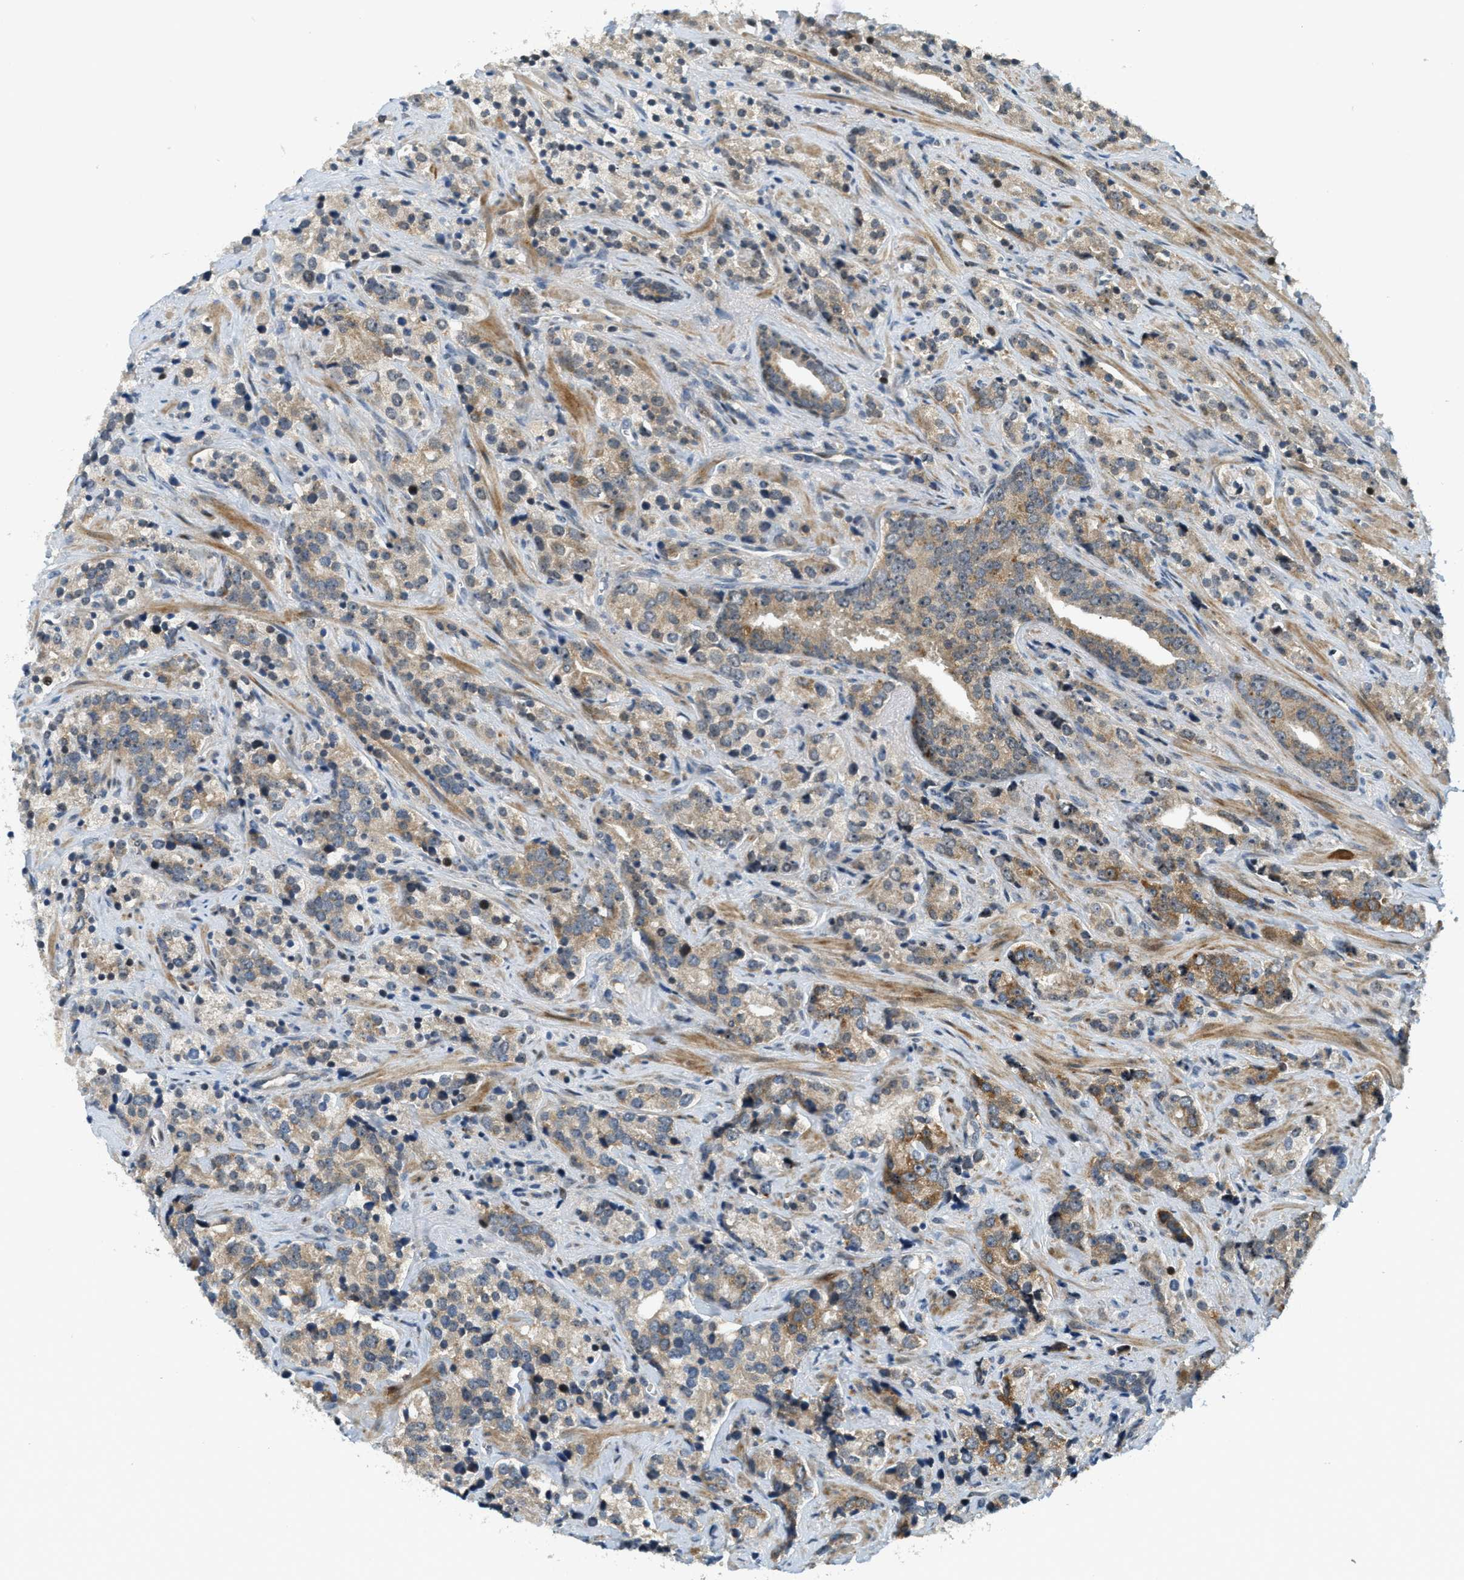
{"staining": {"intensity": "weak", "quantity": "<25%", "location": "cytoplasmic/membranous"}, "tissue": "prostate cancer", "cell_type": "Tumor cells", "image_type": "cancer", "snomed": [{"axis": "morphology", "description": "Adenocarcinoma, High grade"}, {"axis": "topography", "description": "Prostate"}], "caption": "Photomicrograph shows no protein expression in tumor cells of prostate cancer tissue. (DAB (3,3'-diaminobenzidine) IHC, high magnification).", "gene": "TRAPPC14", "patient": {"sex": "male", "age": 71}}